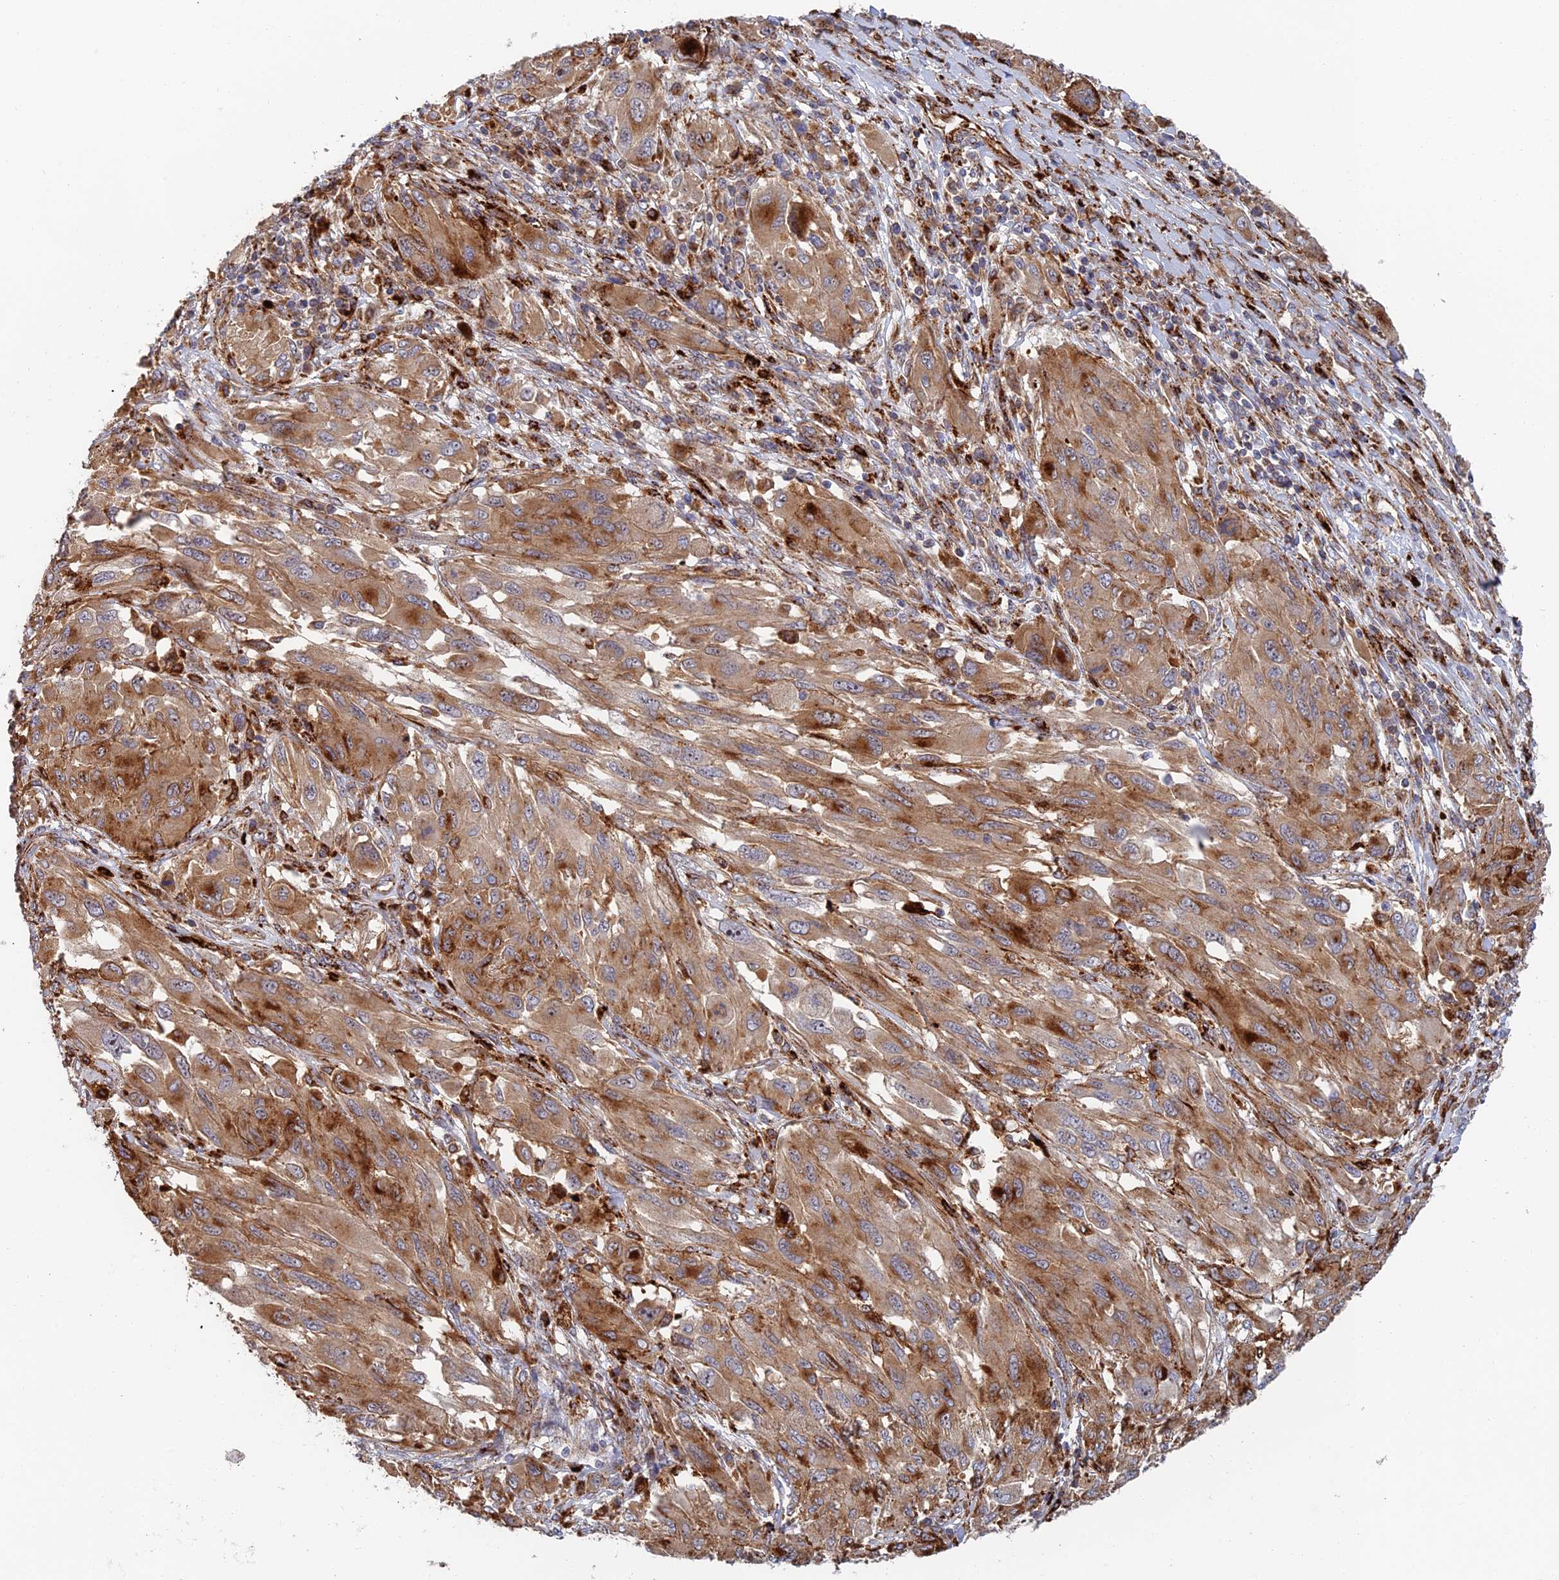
{"staining": {"intensity": "moderate", "quantity": ">75%", "location": "cytoplasmic/membranous"}, "tissue": "melanoma", "cell_type": "Tumor cells", "image_type": "cancer", "snomed": [{"axis": "morphology", "description": "Malignant melanoma, NOS"}, {"axis": "topography", "description": "Skin"}], "caption": "Tumor cells show medium levels of moderate cytoplasmic/membranous staining in approximately >75% of cells in human malignant melanoma. (DAB IHC with brightfield microscopy, high magnification).", "gene": "PPP2R3C", "patient": {"sex": "female", "age": 91}}